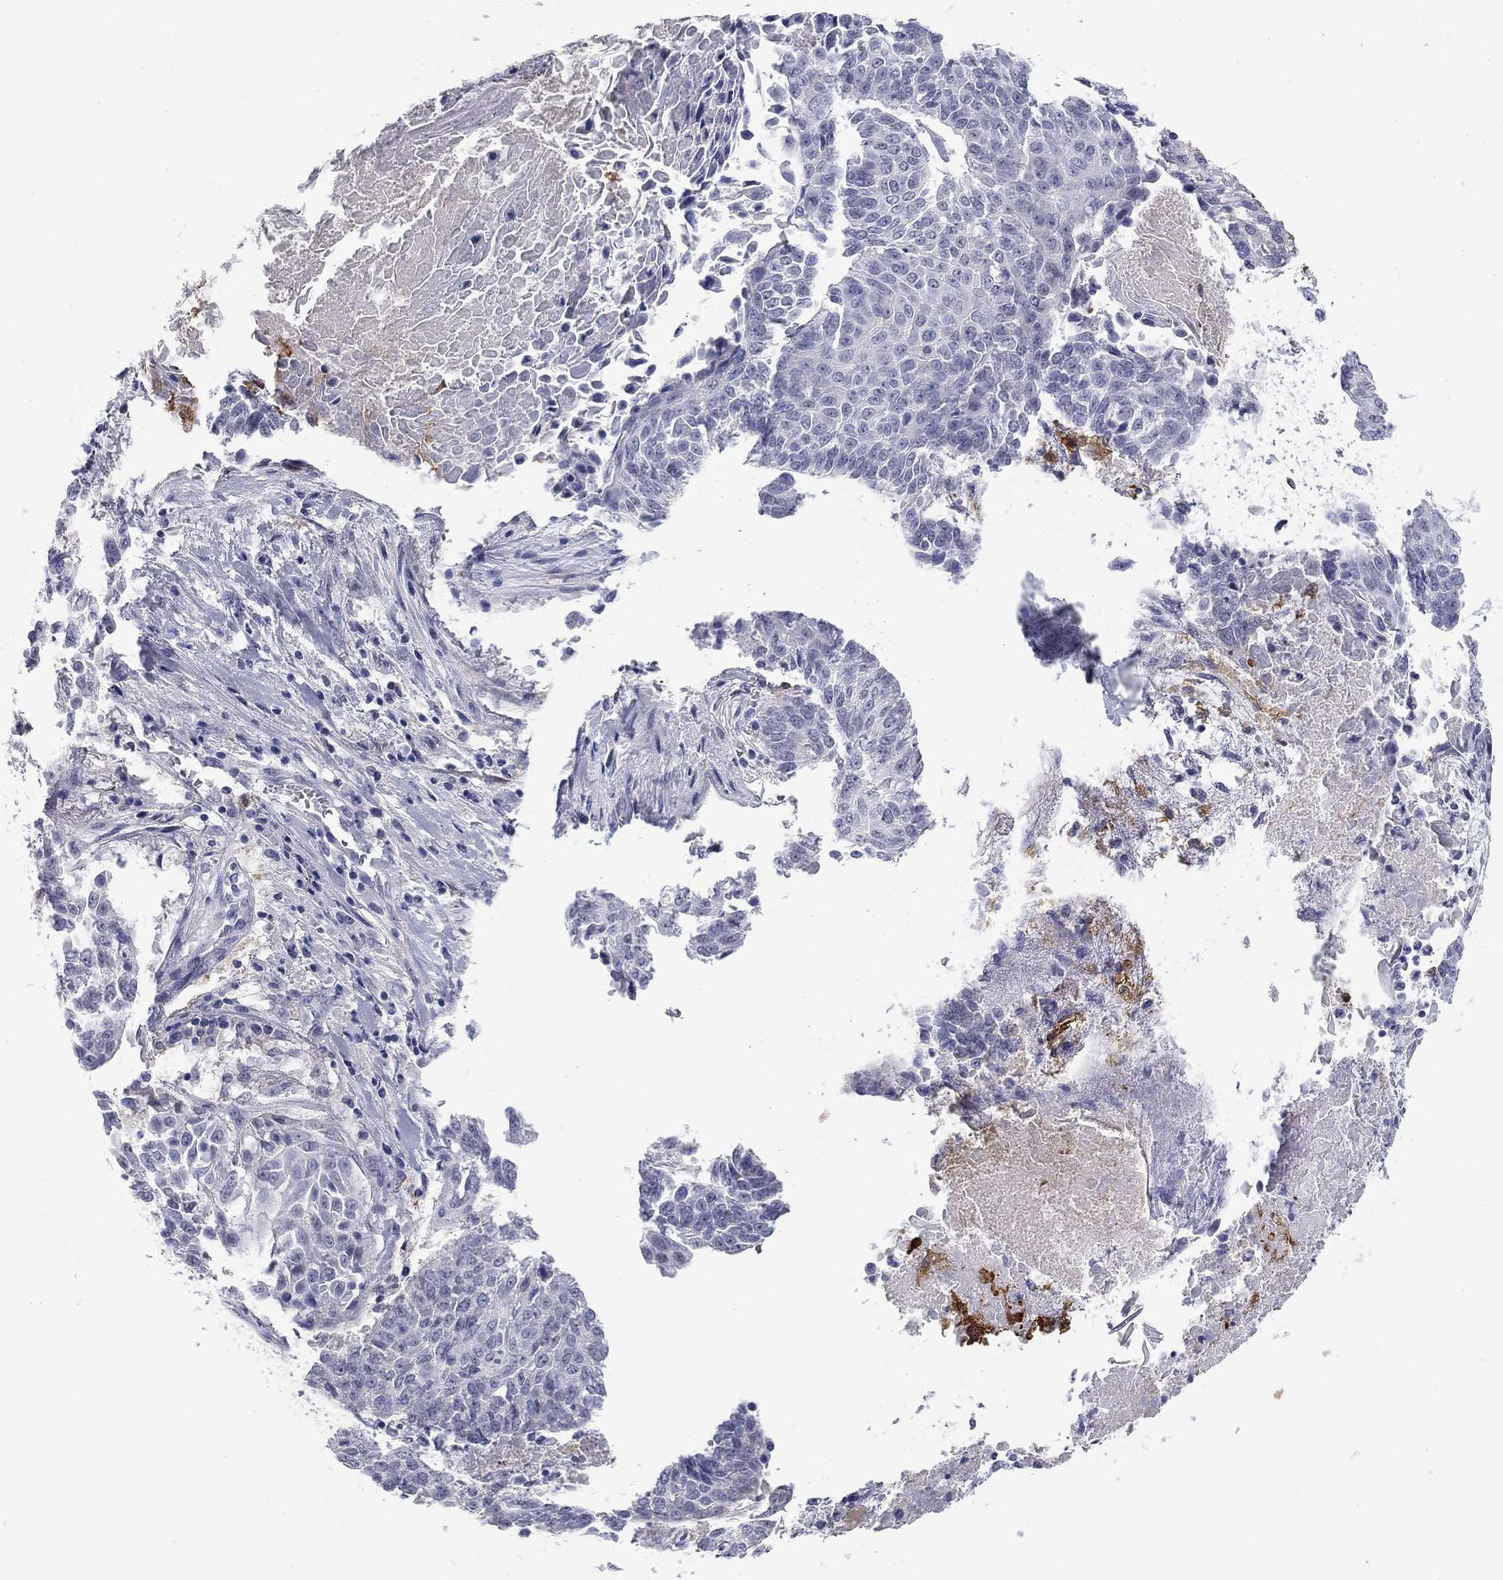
{"staining": {"intensity": "negative", "quantity": "none", "location": "none"}, "tissue": "lung cancer", "cell_type": "Tumor cells", "image_type": "cancer", "snomed": [{"axis": "morphology", "description": "Squamous cell carcinoma, NOS"}, {"axis": "topography", "description": "Lung"}], "caption": "Lung squamous cell carcinoma was stained to show a protein in brown. There is no significant positivity in tumor cells.", "gene": "BCL2L14", "patient": {"sex": "male", "age": 64}}